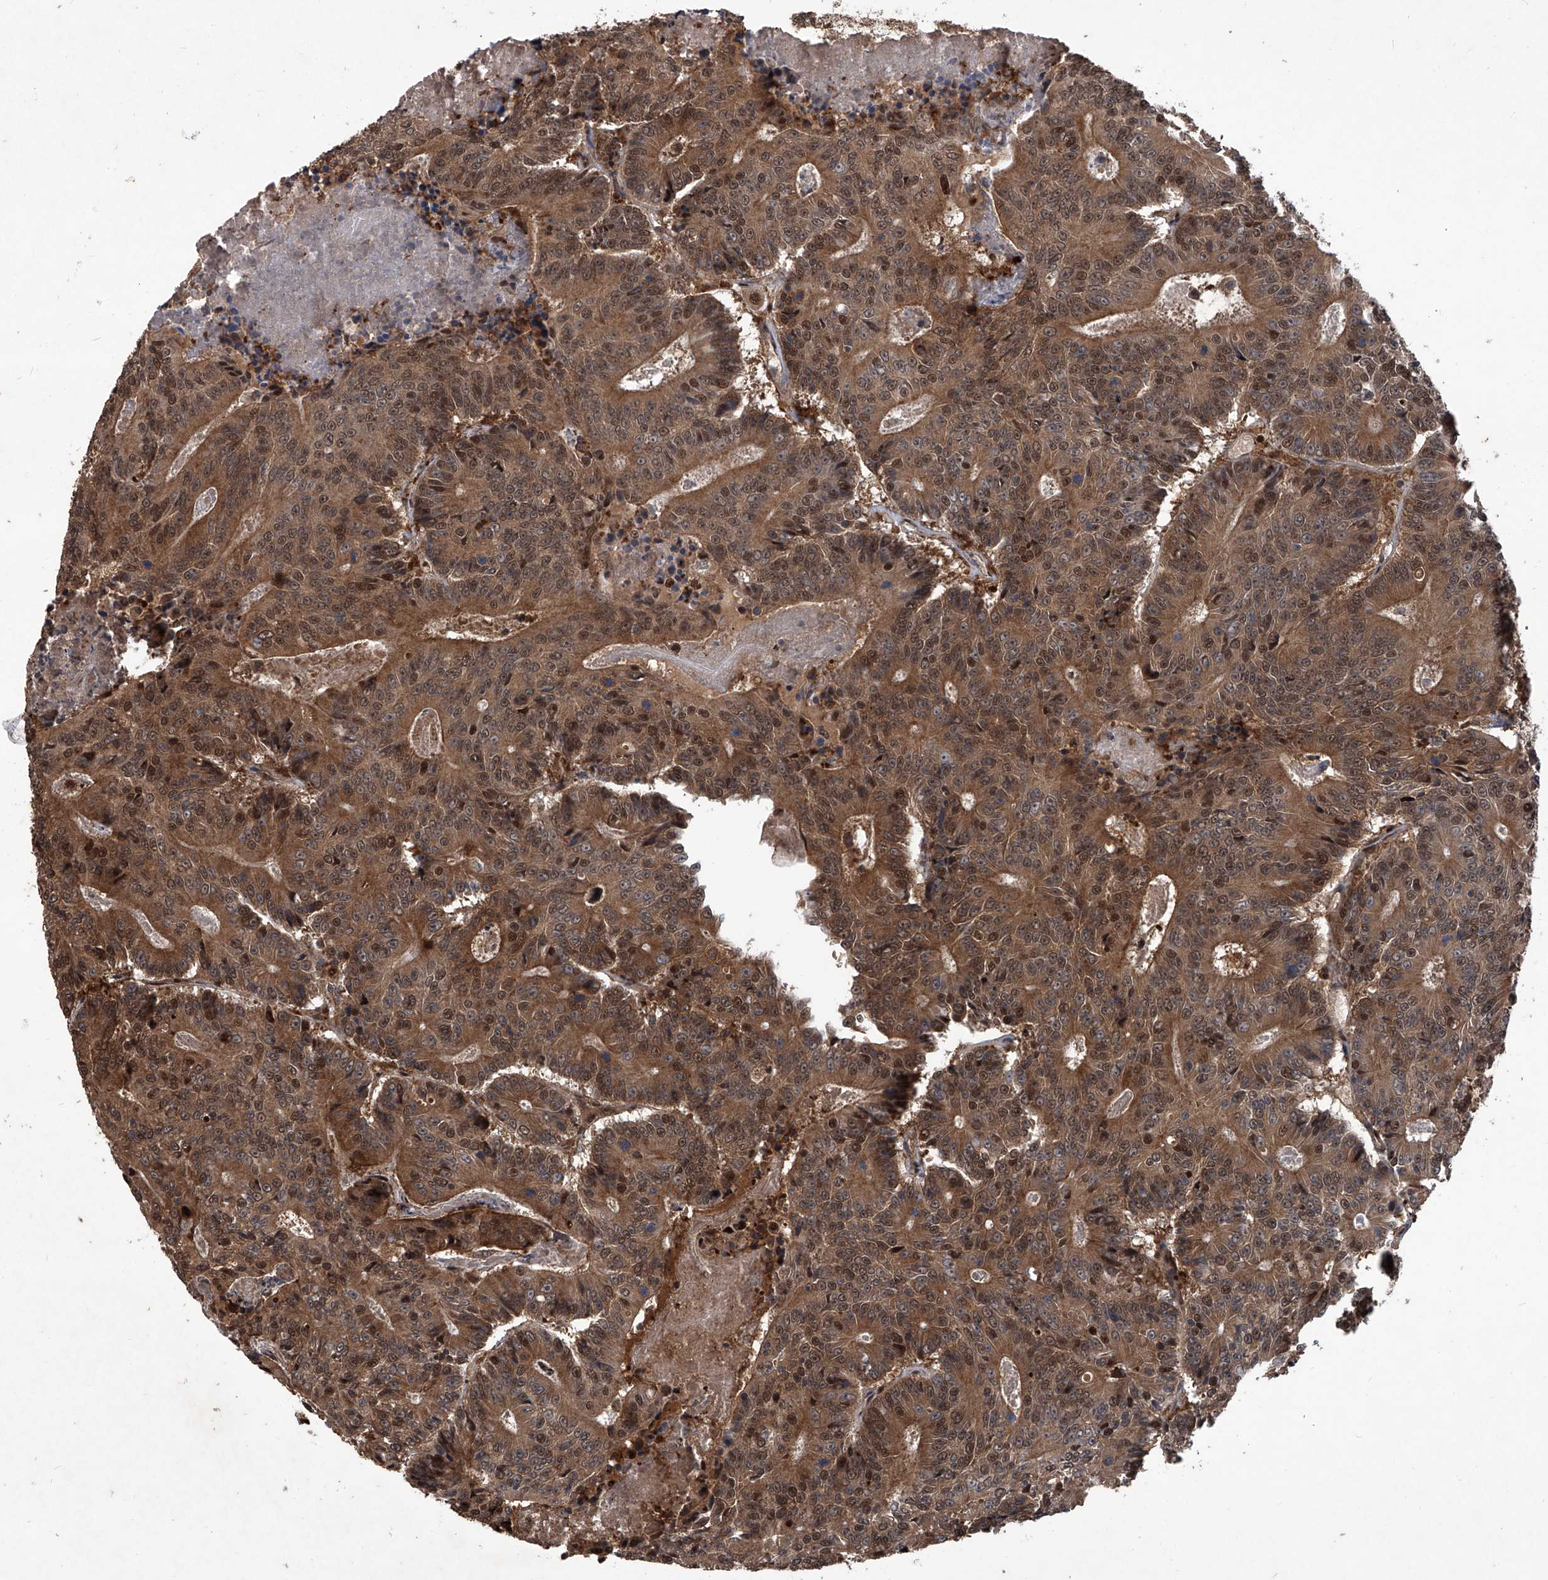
{"staining": {"intensity": "moderate", "quantity": ">75%", "location": "cytoplasmic/membranous,nuclear"}, "tissue": "colorectal cancer", "cell_type": "Tumor cells", "image_type": "cancer", "snomed": [{"axis": "morphology", "description": "Adenocarcinoma, NOS"}, {"axis": "topography", "description": "Colon"}], "caption": "Protein expression analysis of human colorectal cancer reveals moderate cytoplasmic/membranous and nuclear staining in about >75% of tumor cells.", "gene": "PSMB1", "patient": {"sex": "male", "age": 83}}